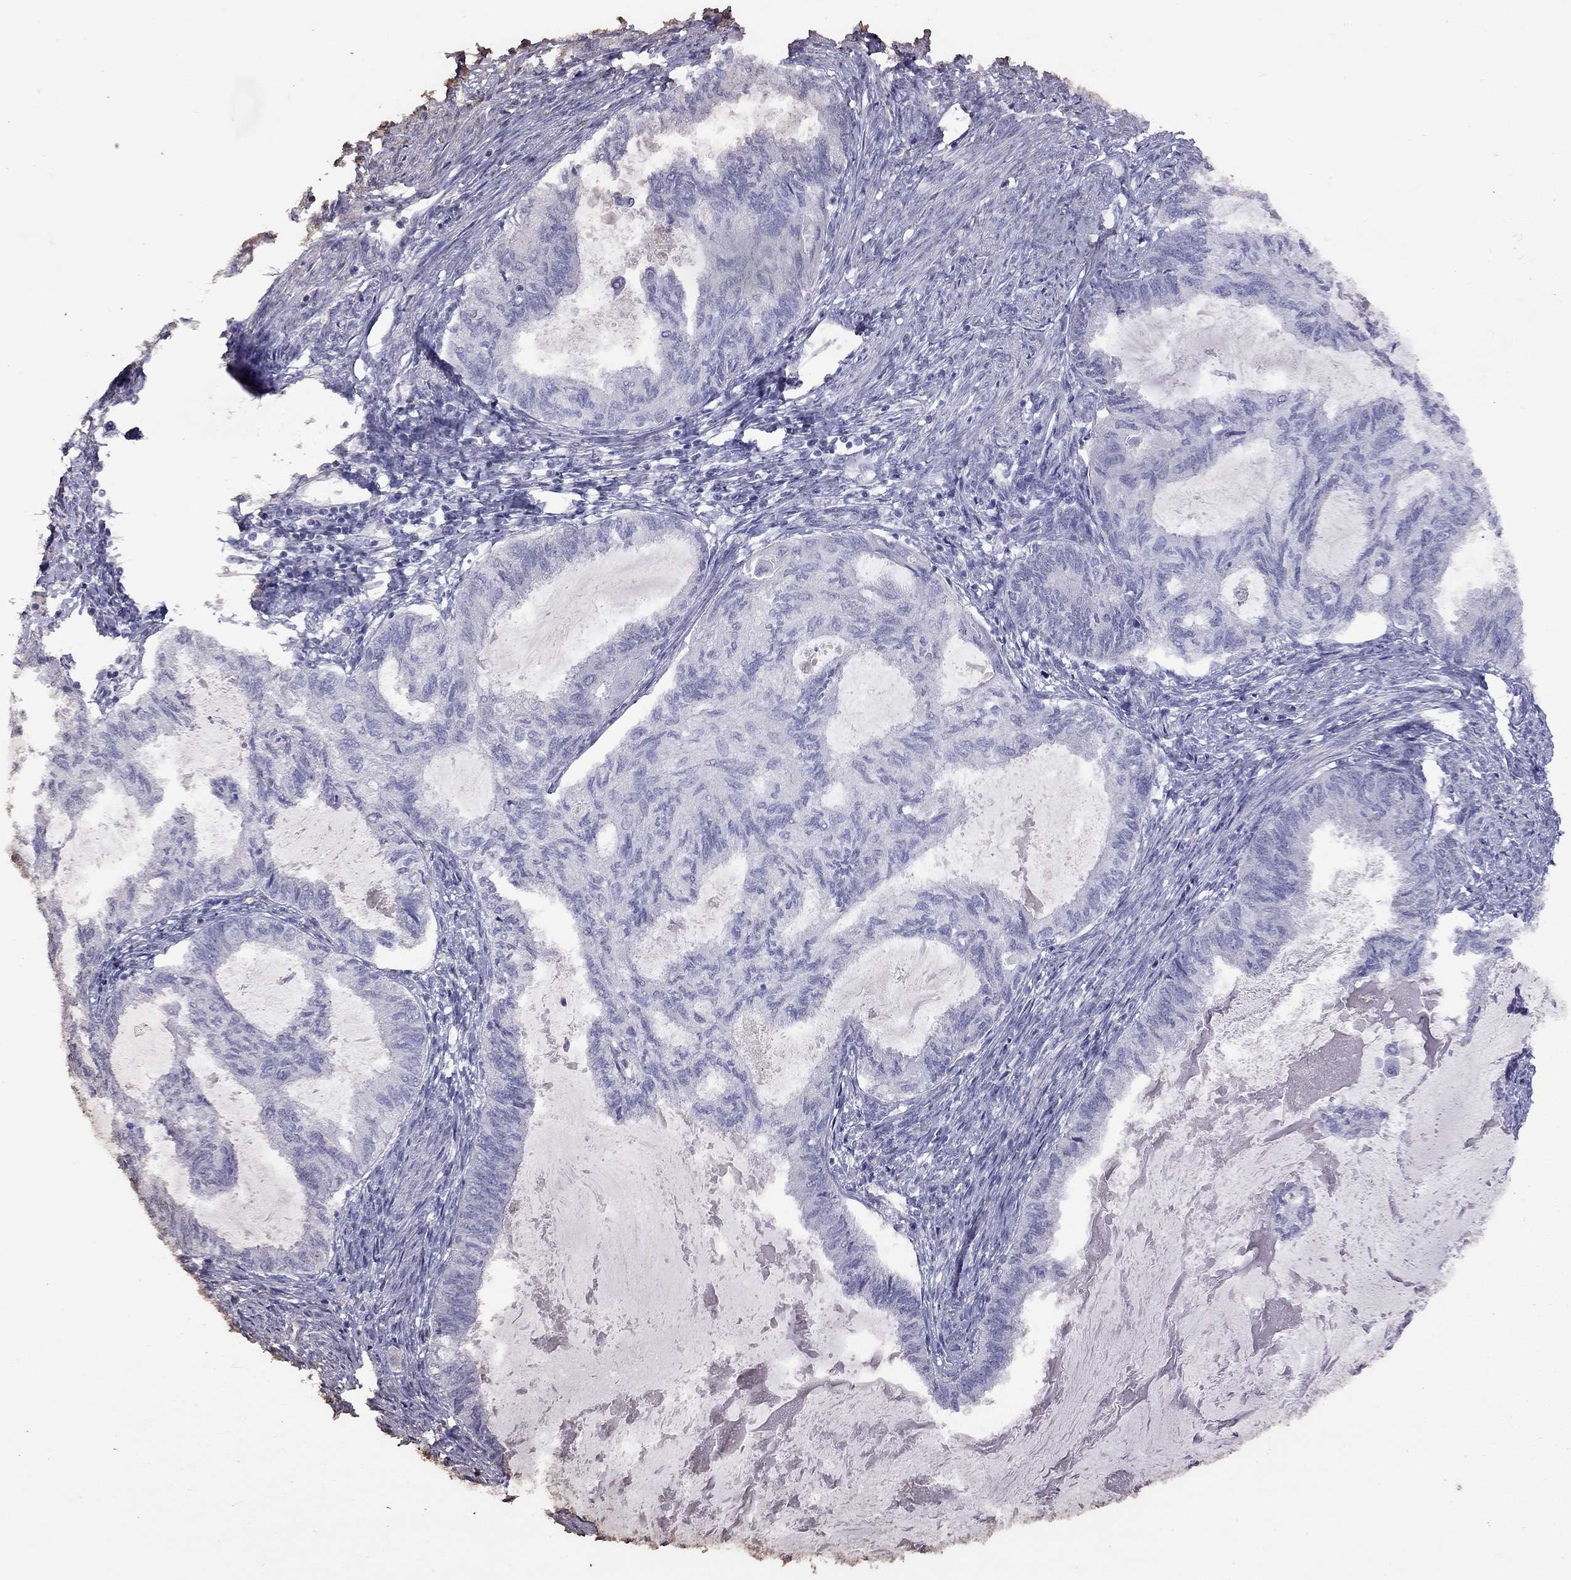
{"staining": {"intensity": "negative", "quantity": "none", "location": "none"}, "tissue": "endometrial cancer", "cell_type": "Tumor cells", "image_type": "cancer", "snomed": [{"axis": "morphology", "description": "Adenocarcinoma, NOS"}, {"axis": "topography", "description": "Endometrium"}], "caption": "Tumor cells are negative for protein expression in human endometrial cancer (adenocarcinoma). Brightfield microscopy of IHC stained with DAB (brown) and hematoxylin (blue), captured at high magnification.", "gene": "SUN3", "patient": {"sex": "female", "age": 86}}